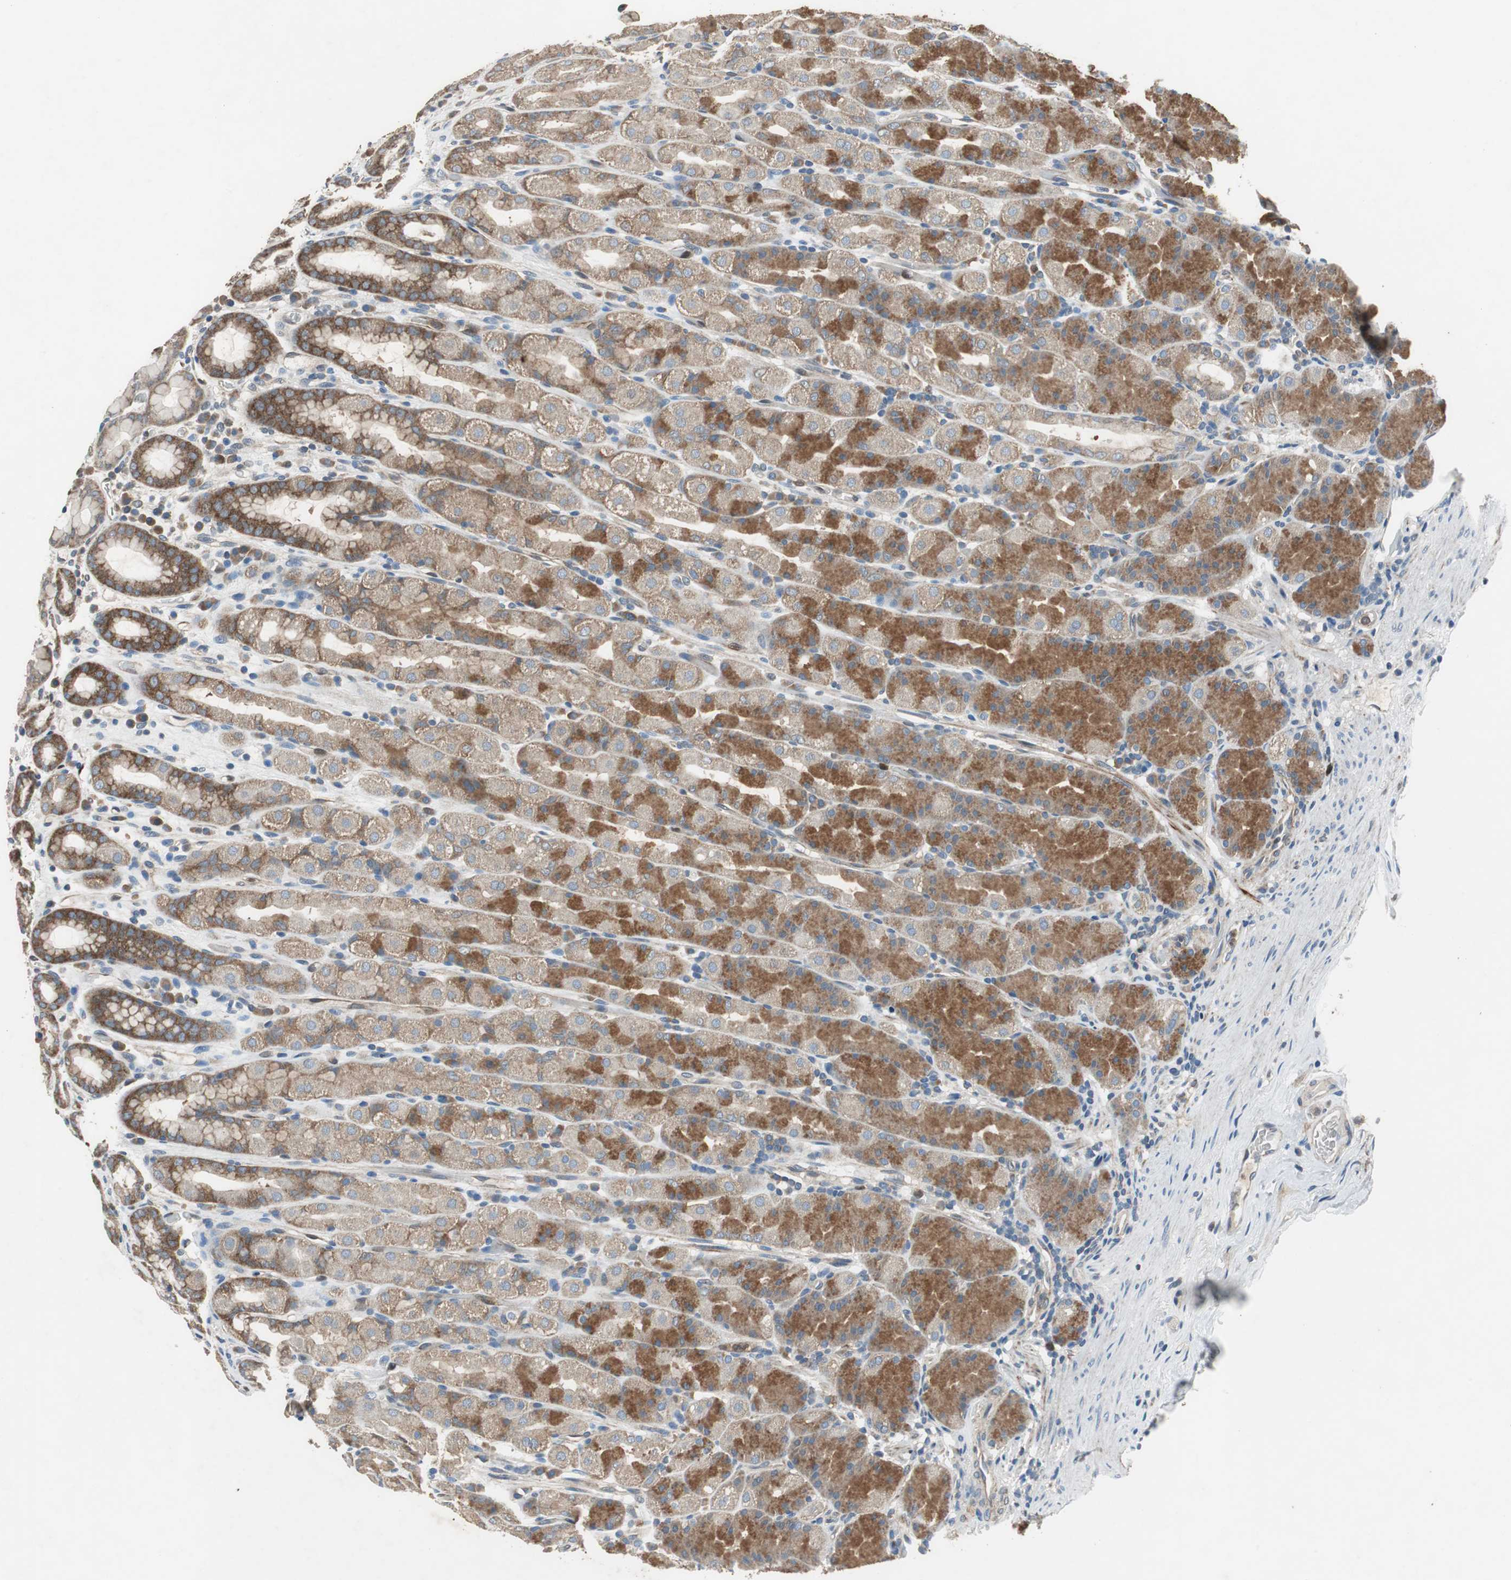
{"staining": {"intensity": "strong", "quantity": ">75%", "location": "cytoplasmic/membranous"}, "tissue": "stomach", "cell_type": "Glandular cells", "image_type": "normal", "snomed": [{"axis": "morphology", "description": "Normal tissue, NOS"}, {"axis": "topography", "description": "Stomach, upper"}], "caption": "Glandular cells demonstrate high levels of strong cytoplasmic/membranous staining in approximately >75% of cells in normal human stomach. Immunohistochemistry (ihc) stains the protein in brown and the nuclei are stained blue.", "gene": "PI4KB", "patient": {"sex": "male", "age": 68}}